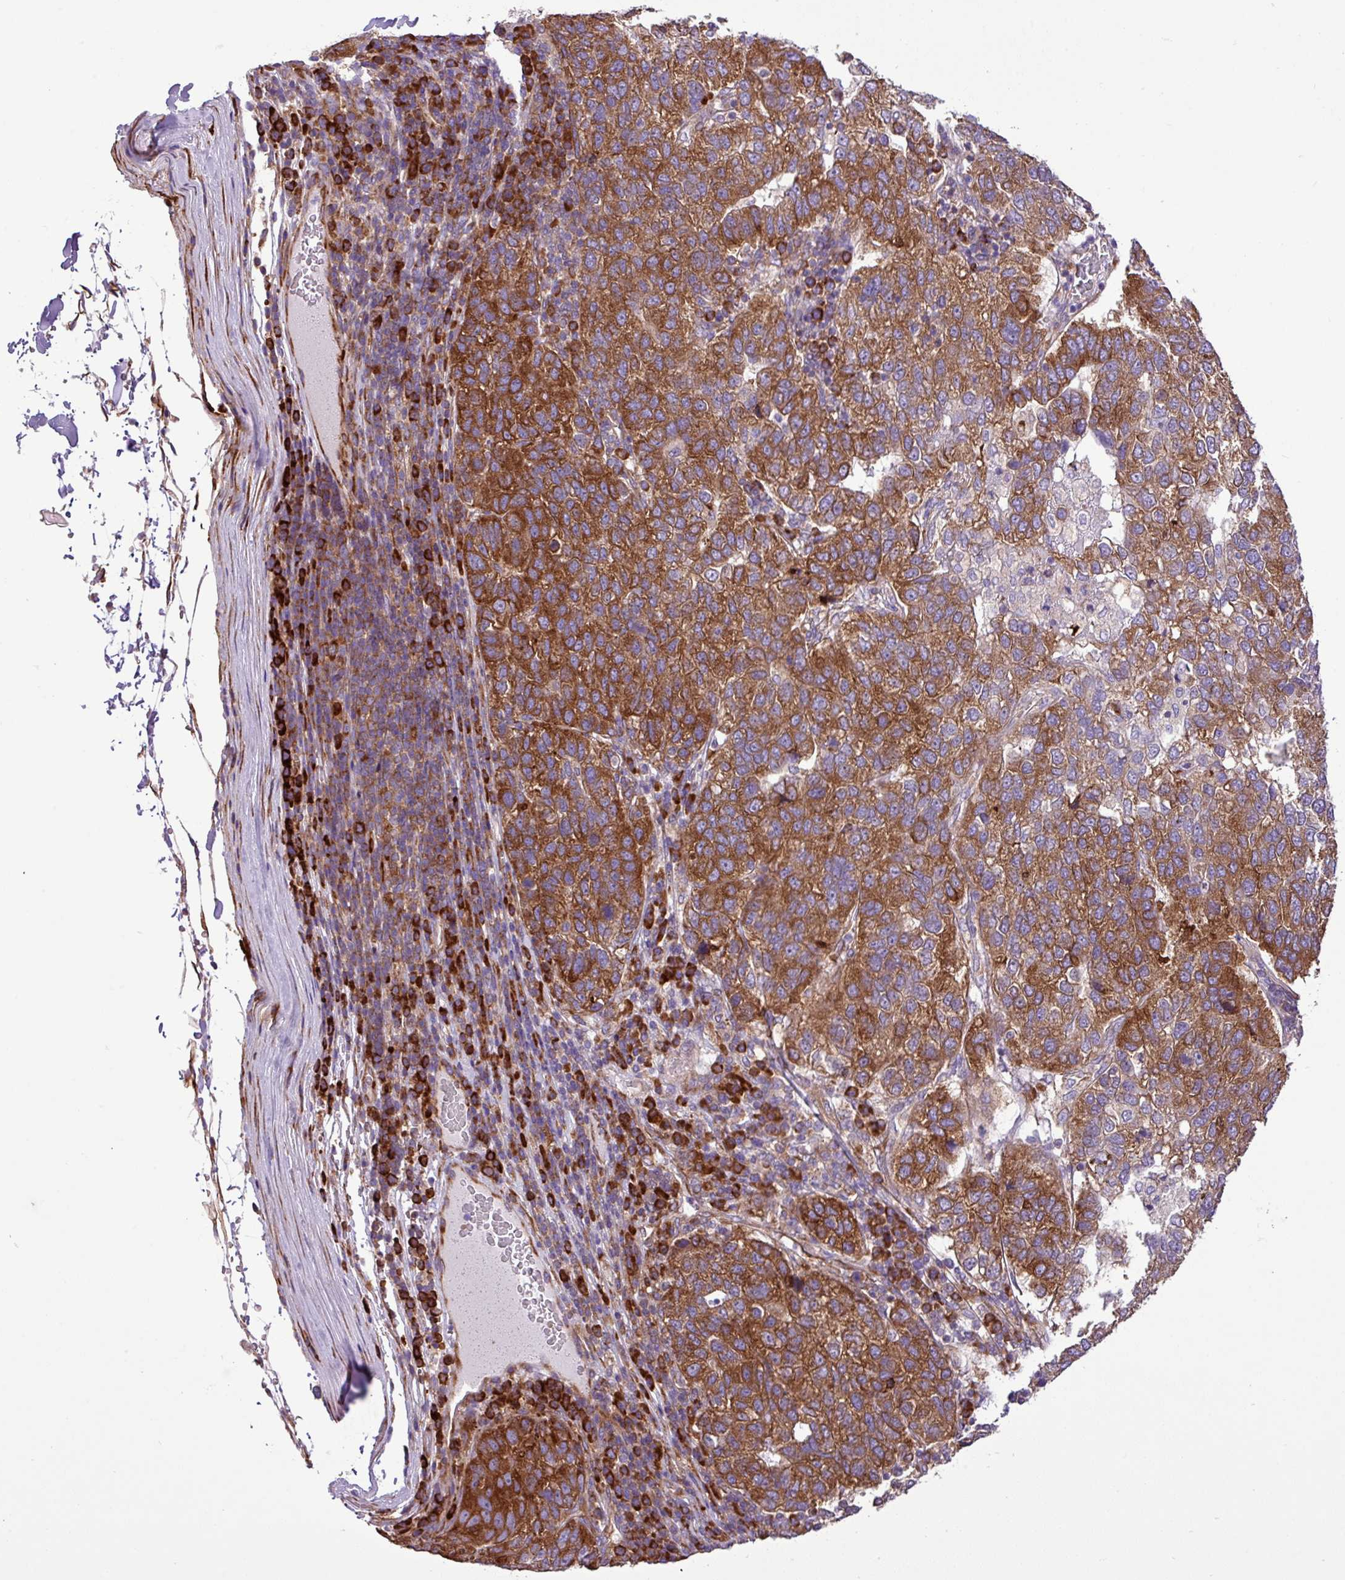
{"staining": {"intensity": "strong", "quantity": ">75%", "location": "cytoplasmic/membranous"}, "tissue": "pancreatic cancer", "cell_type": "Tumor cells", "image_type": "cancer", "snomed": [{"axis": "morphology", "description": "Adenocarcinoma, NOS"}, {"axis": "topography", "description": "Pancreas"}], "caption": "Immunohistochemical staining of human pancreatic cancer shows high levels of strong cytoplasmic/membranous positivity in approximately >75% of tumor cells.", "gene": "RPL13", "patient": {"sex": "female", "age": 61}}